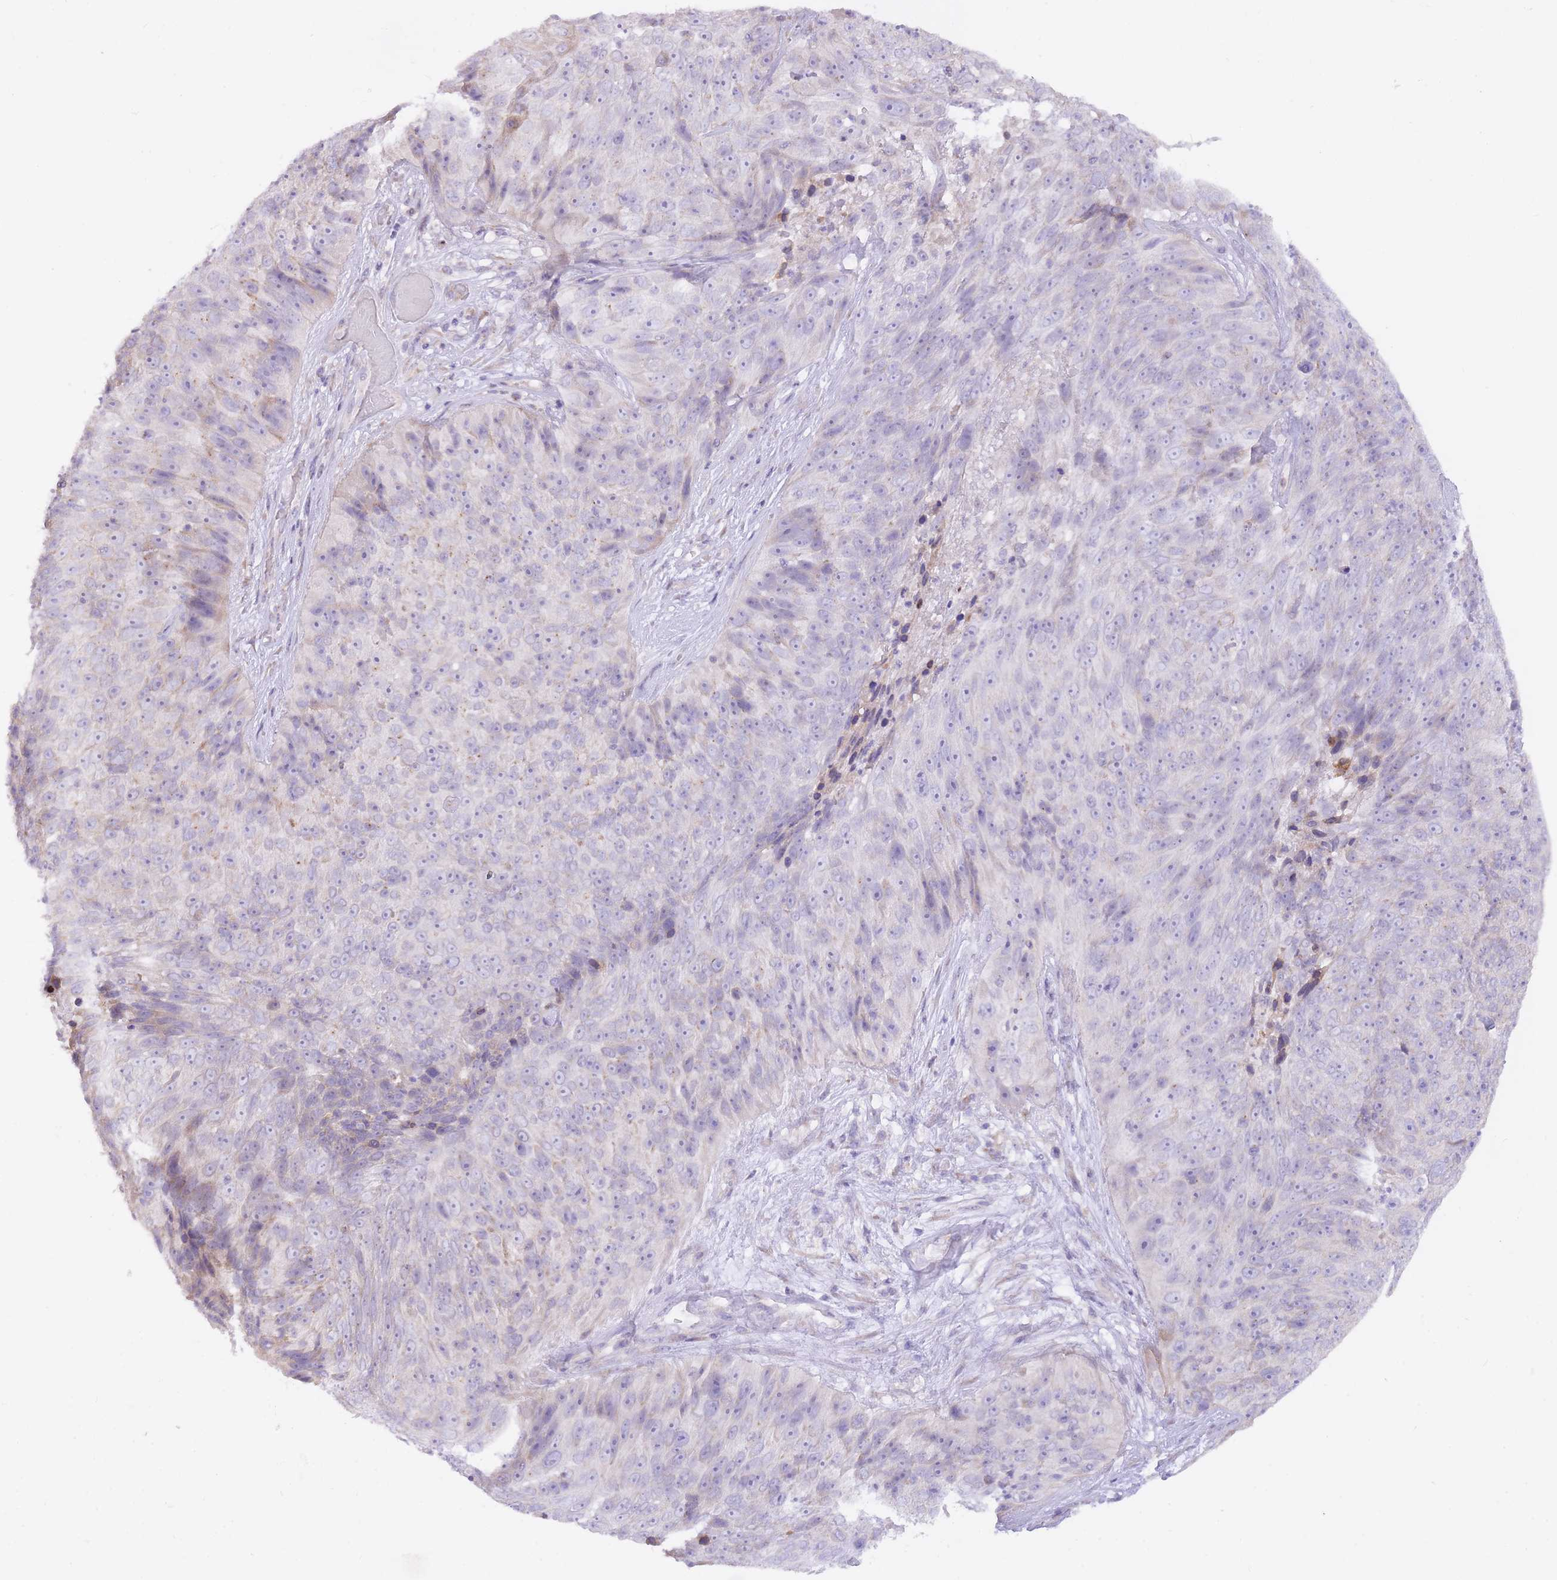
{"staining": {"intensity": "negative", "quantity": "none", "location": "none"}, "tissue": "skin cancer", "cell_type": "Tumor cells", "image_type": "cancer", "snomed": [{"axis": "morphology", "description": "Squamous cell carcinoma, NOS"}, {"axis": "topography", "description": "Skin"}], "caption": "Image shows no significant protein expression in tumor cells of squamous cell carcinoma (skin).", "gene": "TOPAZ1", "patient": {"sex": "female", "age": 87}}